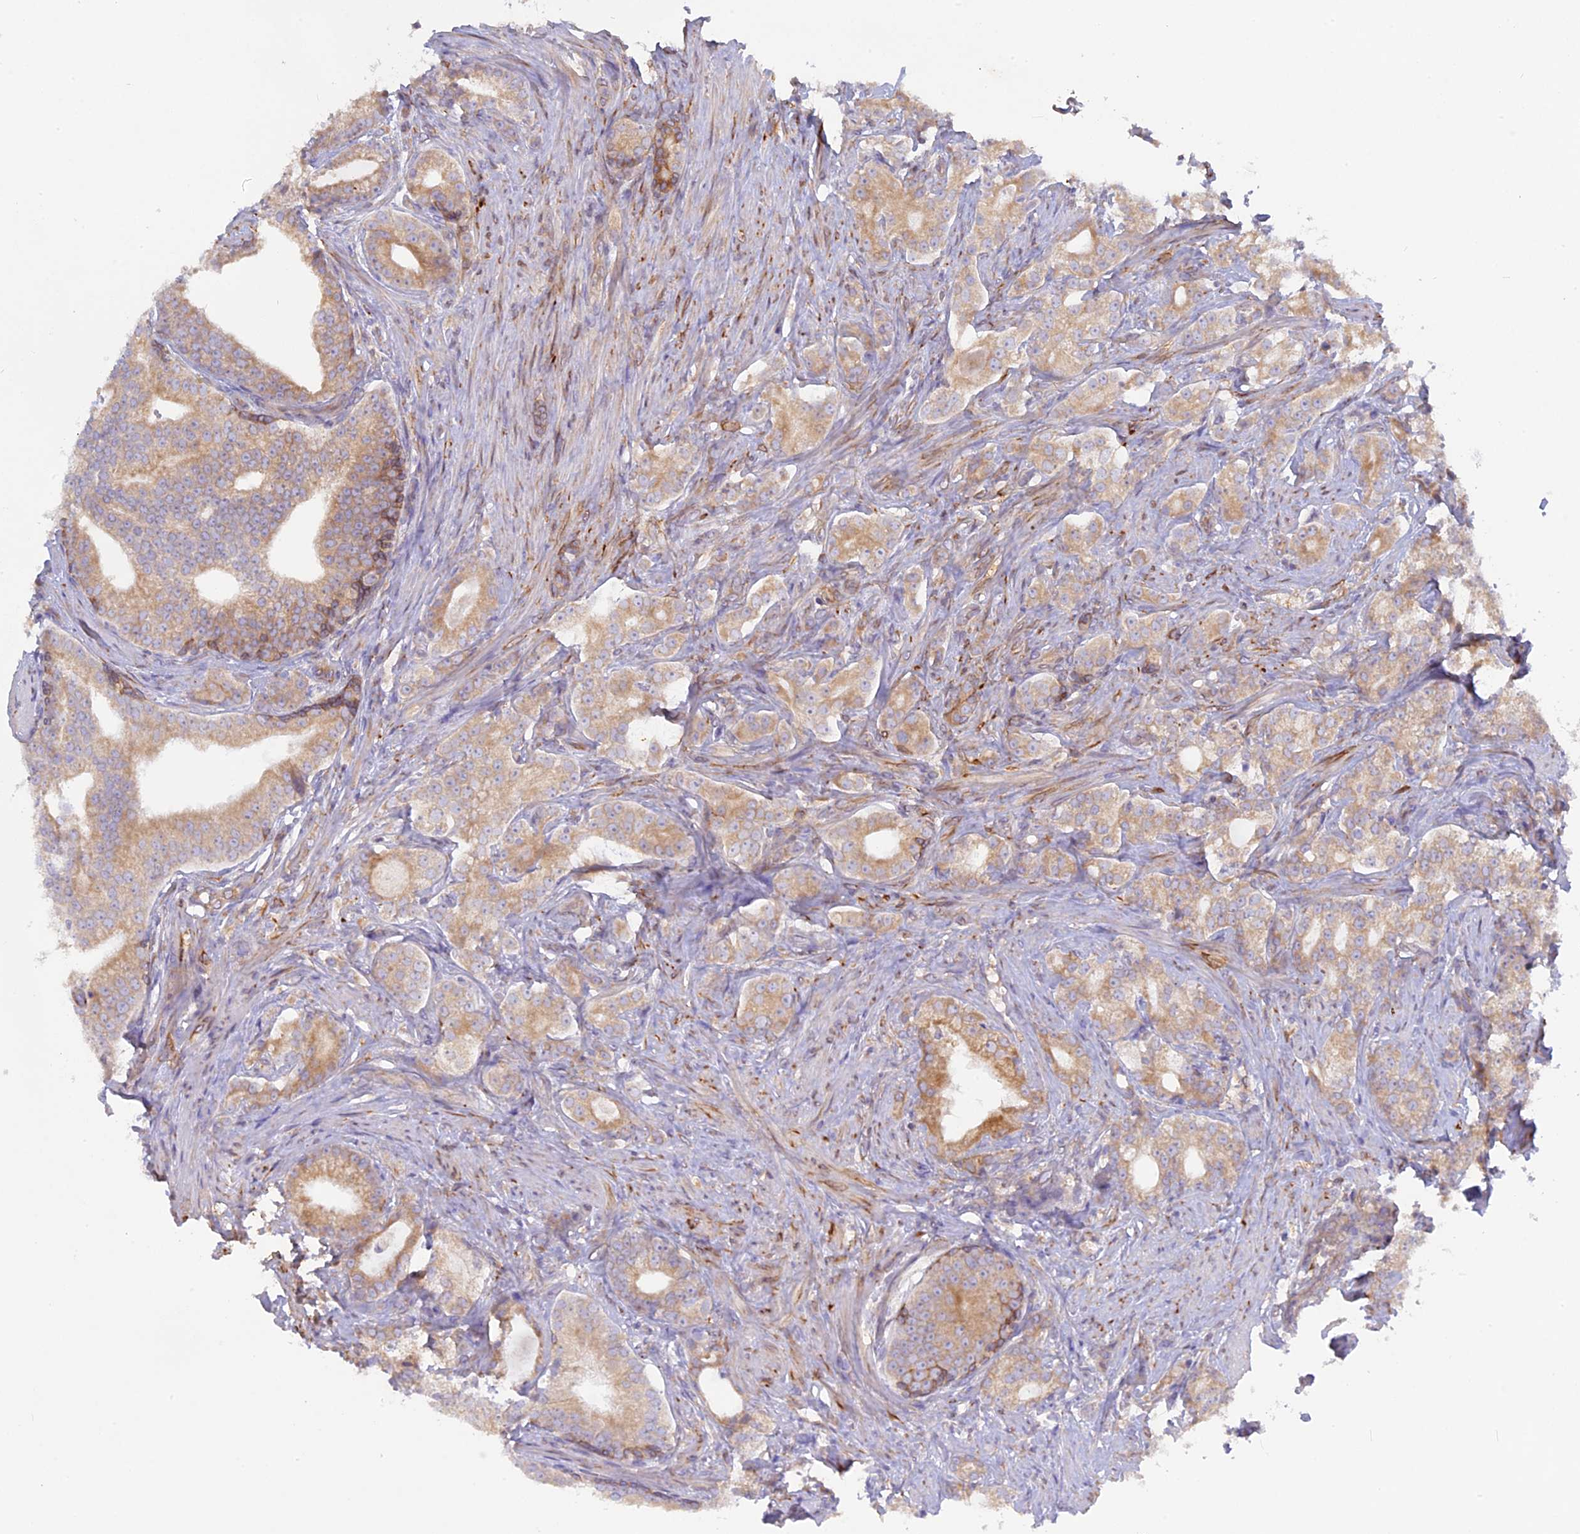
{"staining": {"intensity": "weak", "quantity": ">75%", "location": "cytoplasmic/membranous"}, "tissue": "prostate cancer", "cell_type": "Tumor cells", "image_type": "cancer", "snomed": [{"axis": "morphology", "description": "Adenocarcinoma, Low grade"}, {"axis": "topography", "description": "Prostate"}], "caption": "A brown stain shows weak cytoplasmic/membranous expression of a protein in prostate cancer tumor cells. The staining was performed using DAB to visualize the protein expression in brown, while the nuclei were stained in blue with hematoxylin (Magnification: 20x).", "gene": "TLCD1", "patient": {"sex": "male", "age": 71}}